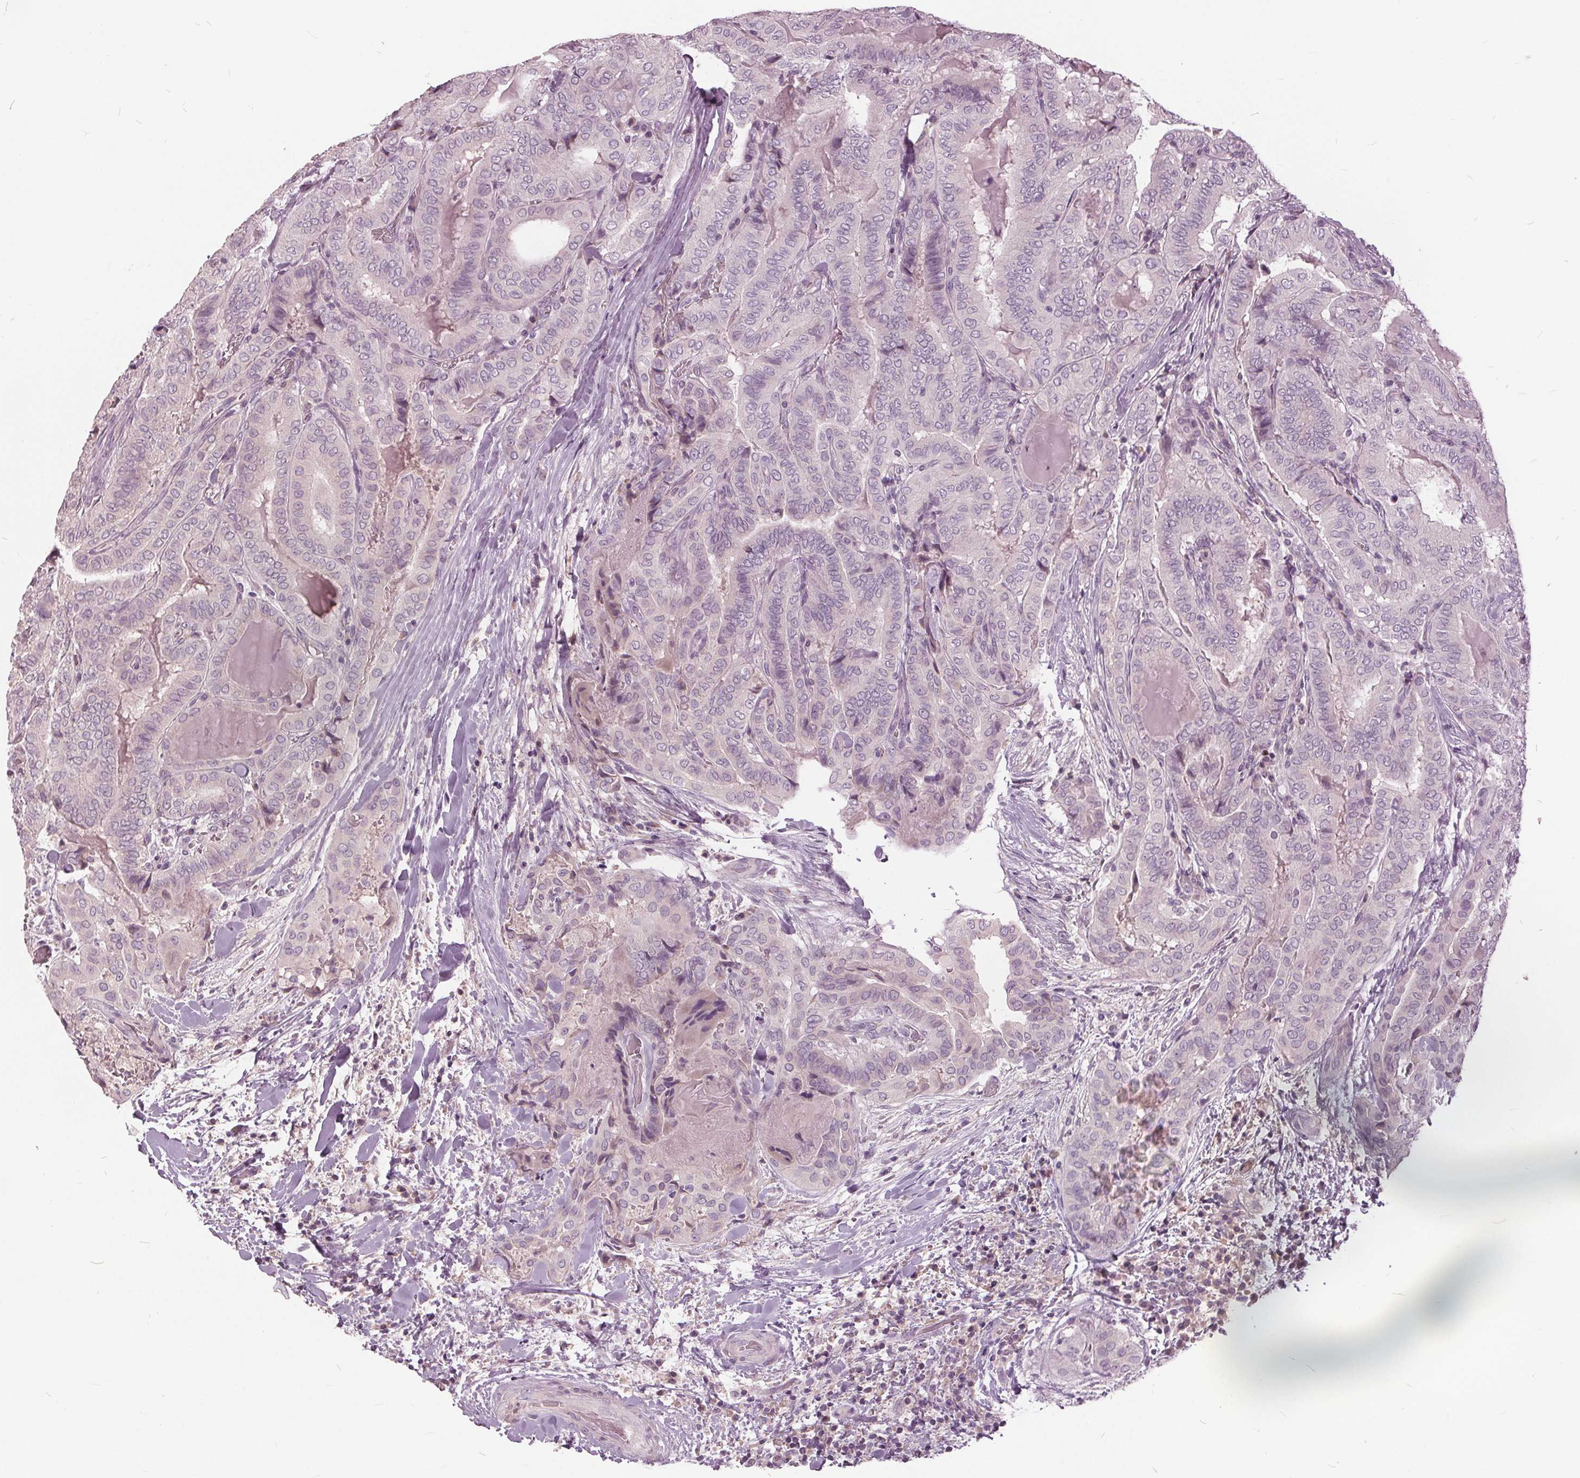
{"staining": {"intensity": "negative", "quantity": "none", "location": "none"}, "tissue": "thyroid cancer", "cell_type": "Tumor cells", "image_type": "cancer", "snomed": [{"axis": "morphology", "description": "Papillary adenocarcinoma, NOS"}, {"axis": "topography", "description": "Thyroid gland"}], "caption": "A high-resolution image shows IHC staining of papillary adenocarcinoma (thyroid), which reveals no significant positivity in tumor cells.", "gene": "KLK13", "patient": {"sex": "female", "age": 61}}